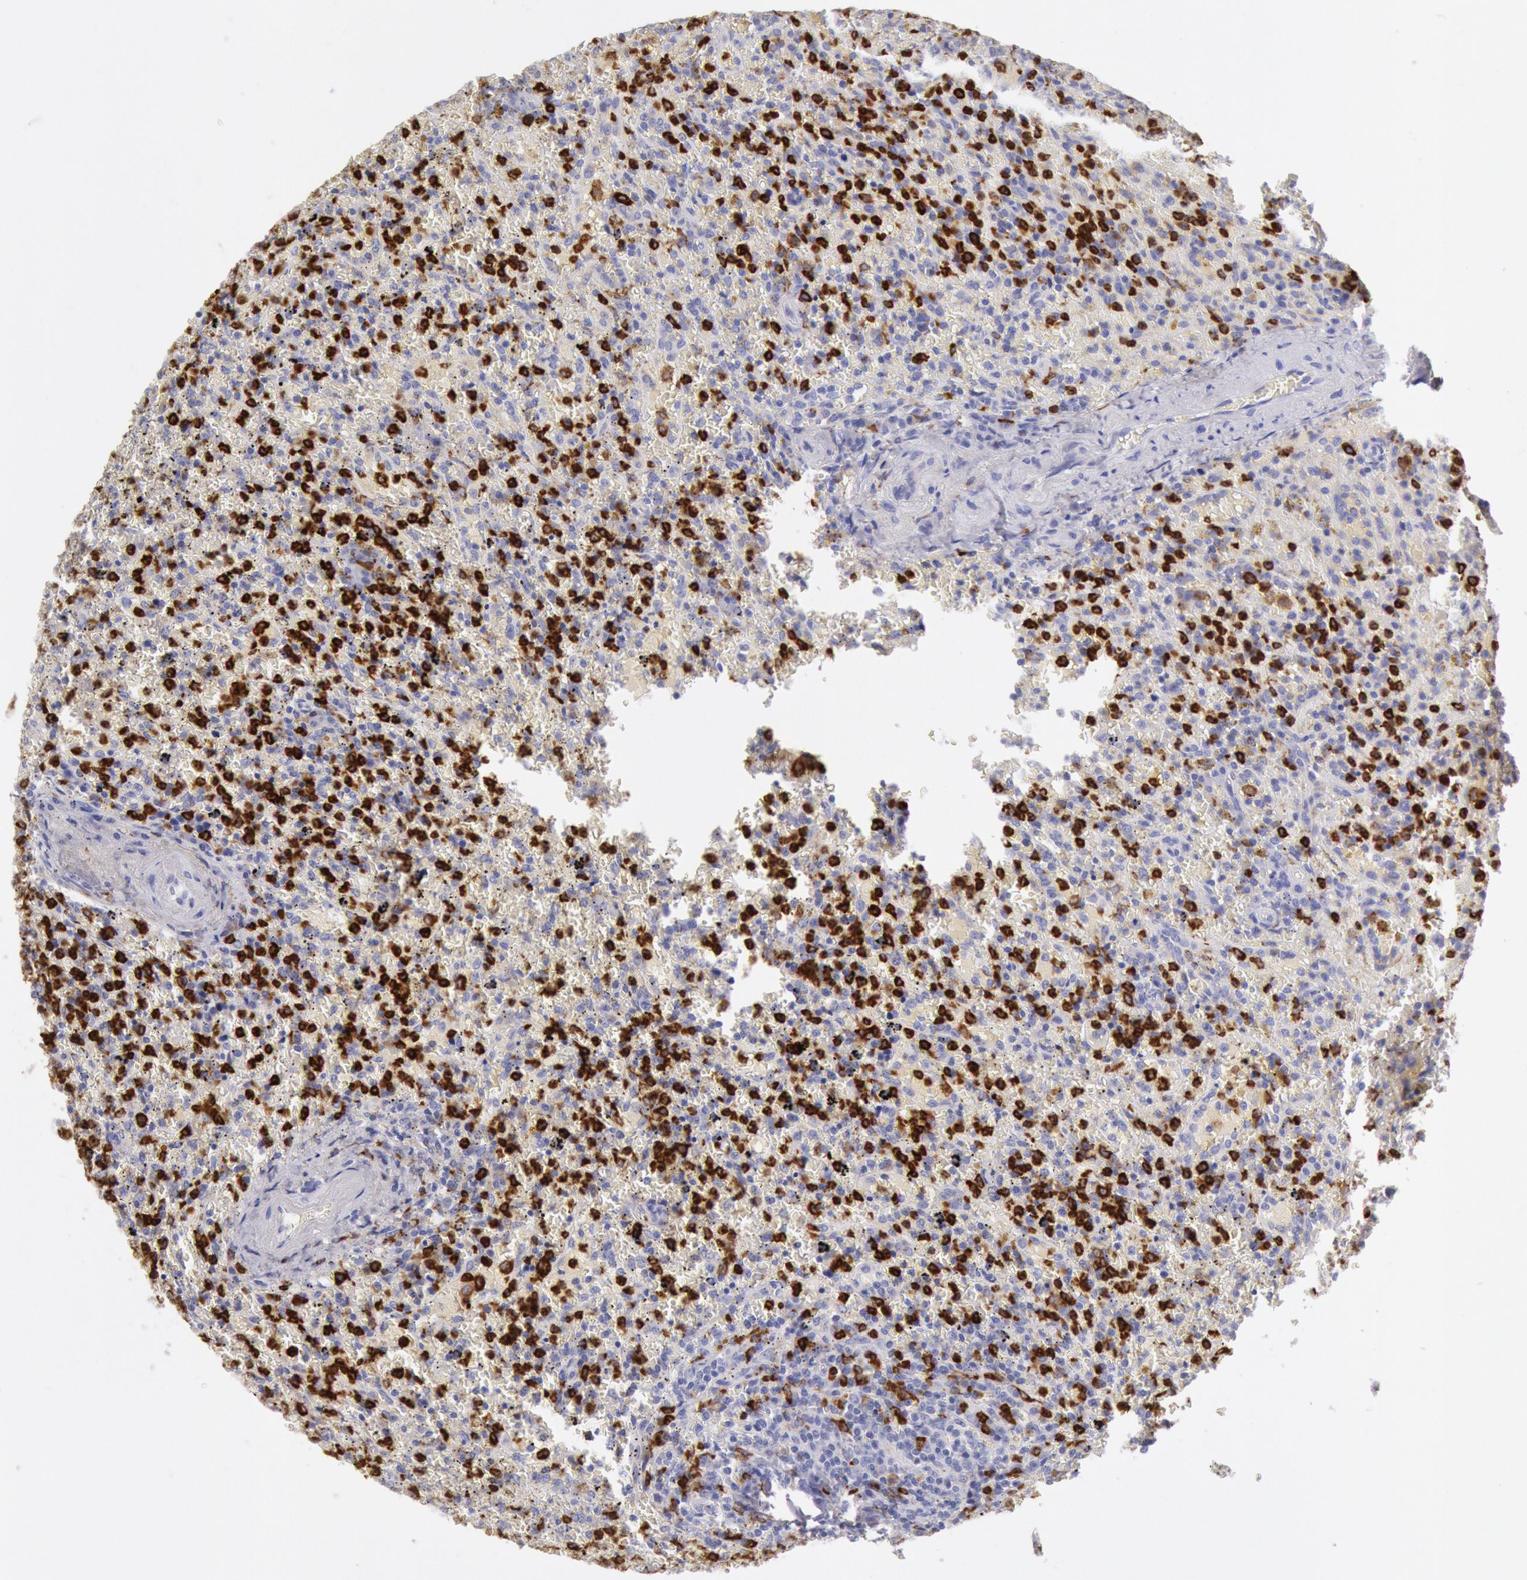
{"staining": {"intensity": "strong", "quantity": "<25%", "location": "cytoplasmic/membranous"}, "tissue": "lymphoma", "cell_type": "Tumor cells", "image_type": "cancer", "snomed": [{"axis": "morphology", "description": "Malignant lymphoma, non-Hodgkin's type, High grade"}, {"axis": "topography", "description": "Spleen"}, {"axis": "topography", "description": "Lymph node"}], "caption": "This photomicrograph exhibits IHC staining of human lymphoma, with medium strong cytoplasmic/membranous positivity in about <25% of tumor cells.", "gene": "FCN1", "patient": {"sex": "female", "age": 70}}